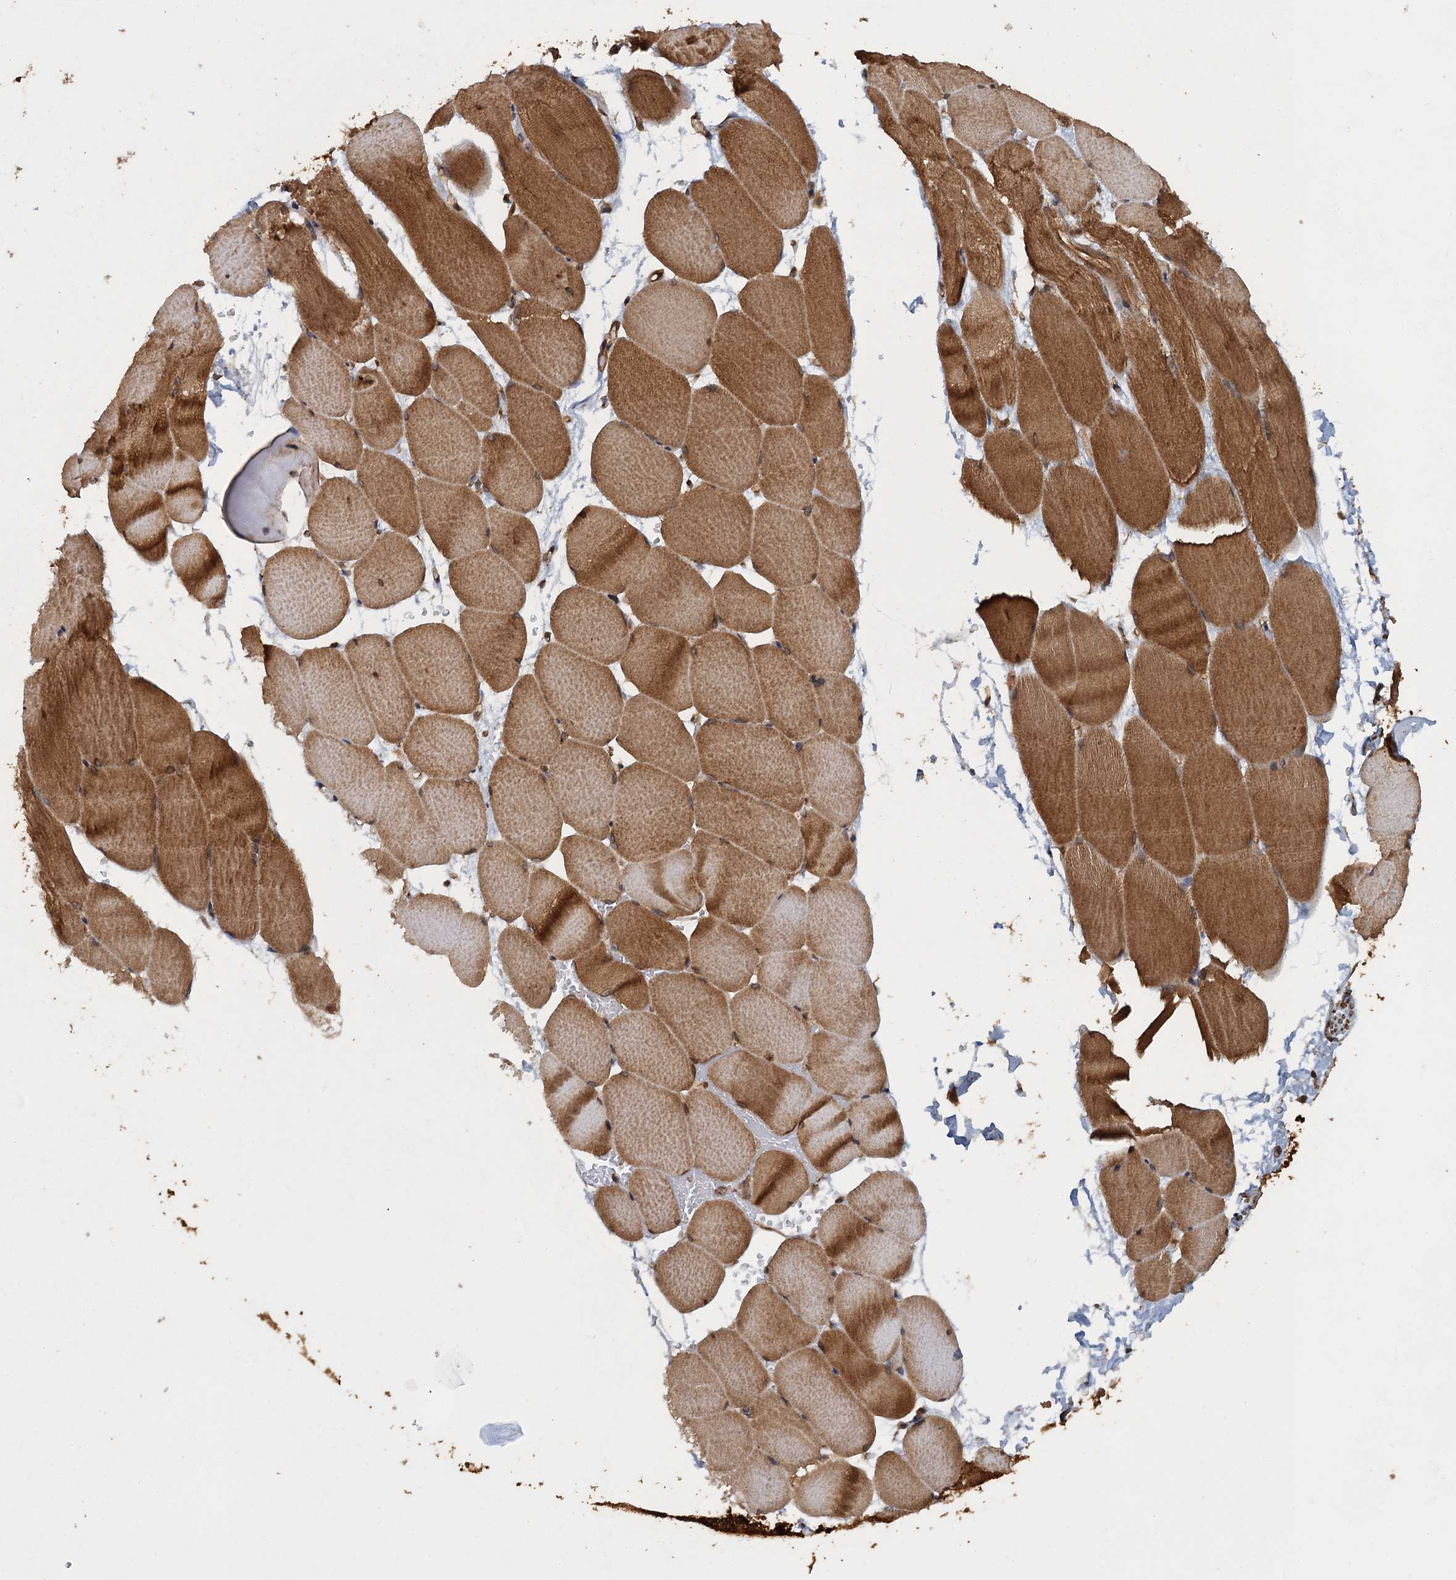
{"staining": {"intensity": "moderate", "quantity": ">75%", "location": "cytoplasmic/membranous,nuclear"}, "tissue": "skeletal muscle", "cell_type": "Myocytes", "image_type": "normal", "snomed": [{"axis": "morphology", "description": "Normal tissue, NOS"}, {"axis": "topography", "description": "Skeletal muscle"}, {"axis": "topography", "description": "Parathyroid gland"}], "caption": "Immunohistochemical staining of unremarkable human skeletal muscle shows moderate cytoplasmic/membranous,nuclear protein positivity in approximately >75% of myocytes.", "gene": "GLE1", "patient": {"sex": "female", "age": 37}}